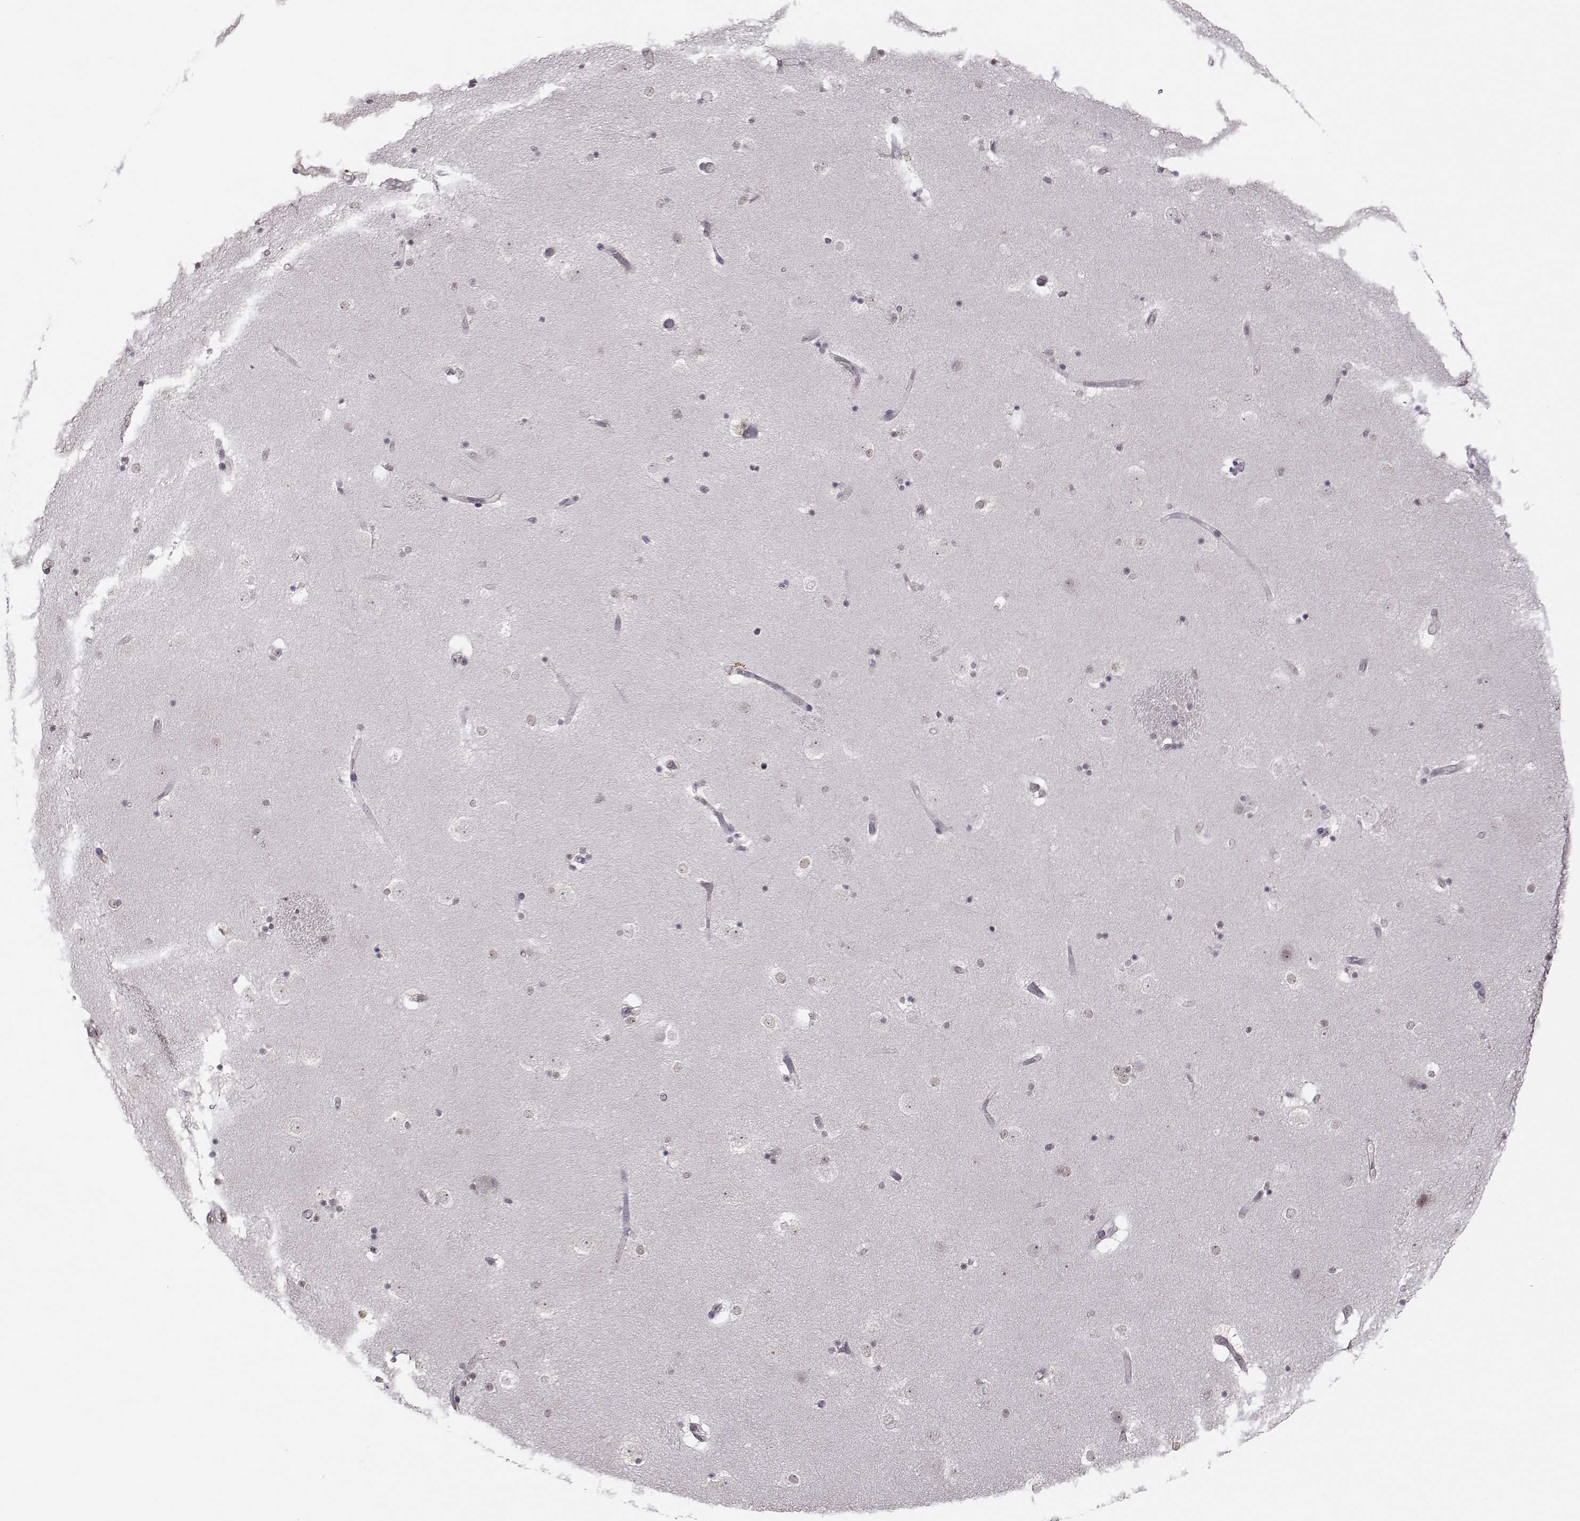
{"staining": {"intensity": "negative", "quantity": "none", "location": "none"}, "tissue": "caudate", "cell_type": "Glial cells", "image_type": "normal", "snomed": [{"axis": "morphology", "description": "Normal tissue, NOS"}, {"axis": "topography", "description": "Lateral ventricle wall"}], "caption": "An immunohistochemistry micrograph of normal caudate is shown. There is no staining in glial cells of caudate. (DAB (3,3'-diaminobenzidine) immunohistochemistry (IHC) with hematoxylin counter stain).", "gene": "KIF13B", "patient": {"sex": "male", "age": 51}}